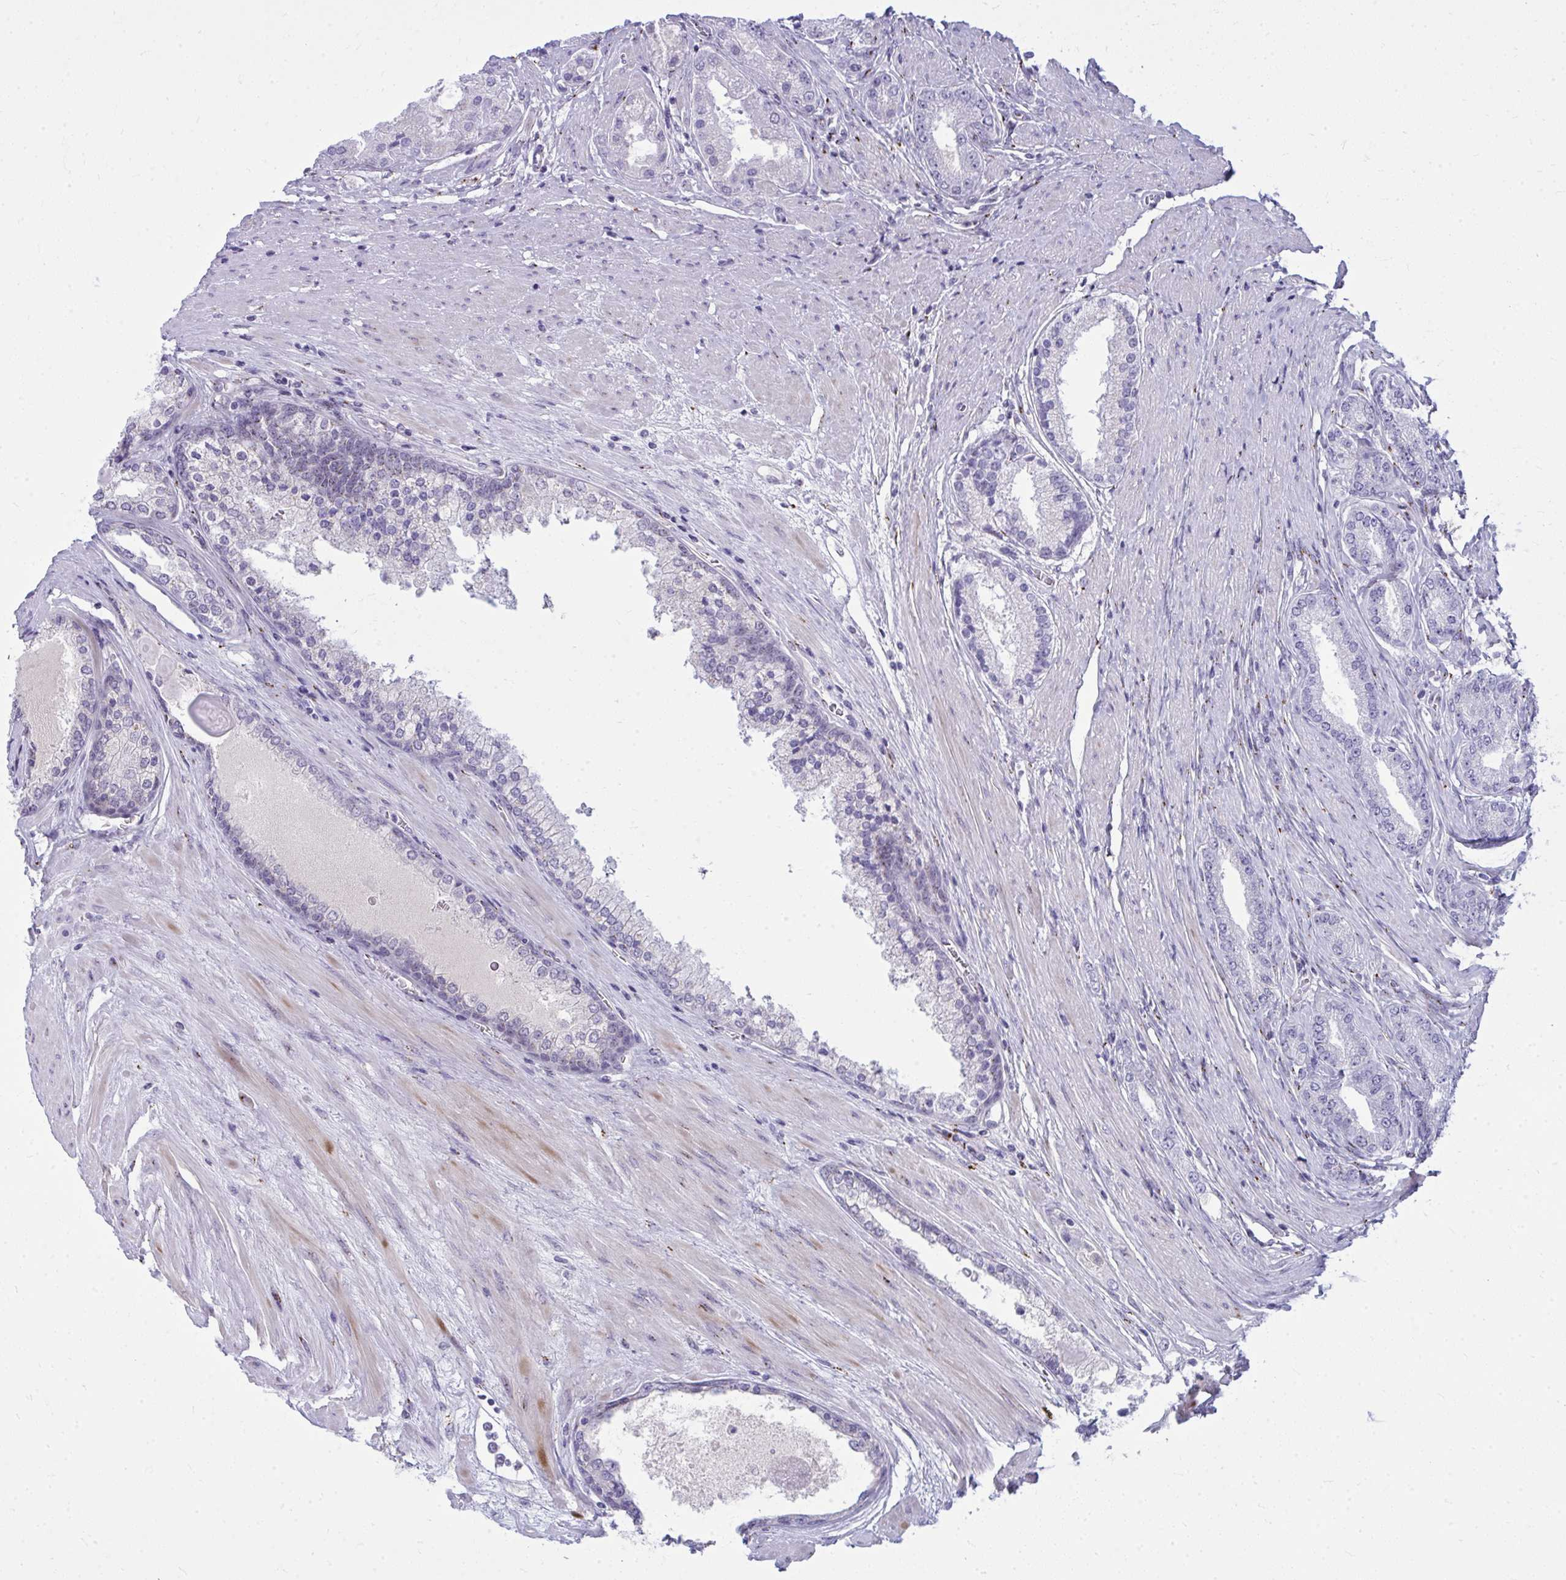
{"staining": {"intensity": "negative", "quantity": "none", "location": "none"}, "tissue": "prostate cancer", "cell_type": "Tumor cells", "image_type": "cancer", "snomed": [{"axis": "morphology", "description": "Adenocarcinoma, High grade"}, {"axis": "topography", "description": "Prostate"}], "caption": "High power microscopy micrograph of an IHC photomicrograph of prostate adenocarcinoma (high-grade), revealing no significant staining in tumor cells. (DAB immunohistochemistry visualized using brightfield microscopy, high magnification).", "gene": "DTX4", "patient": {"sex": "male", "age": 67}}